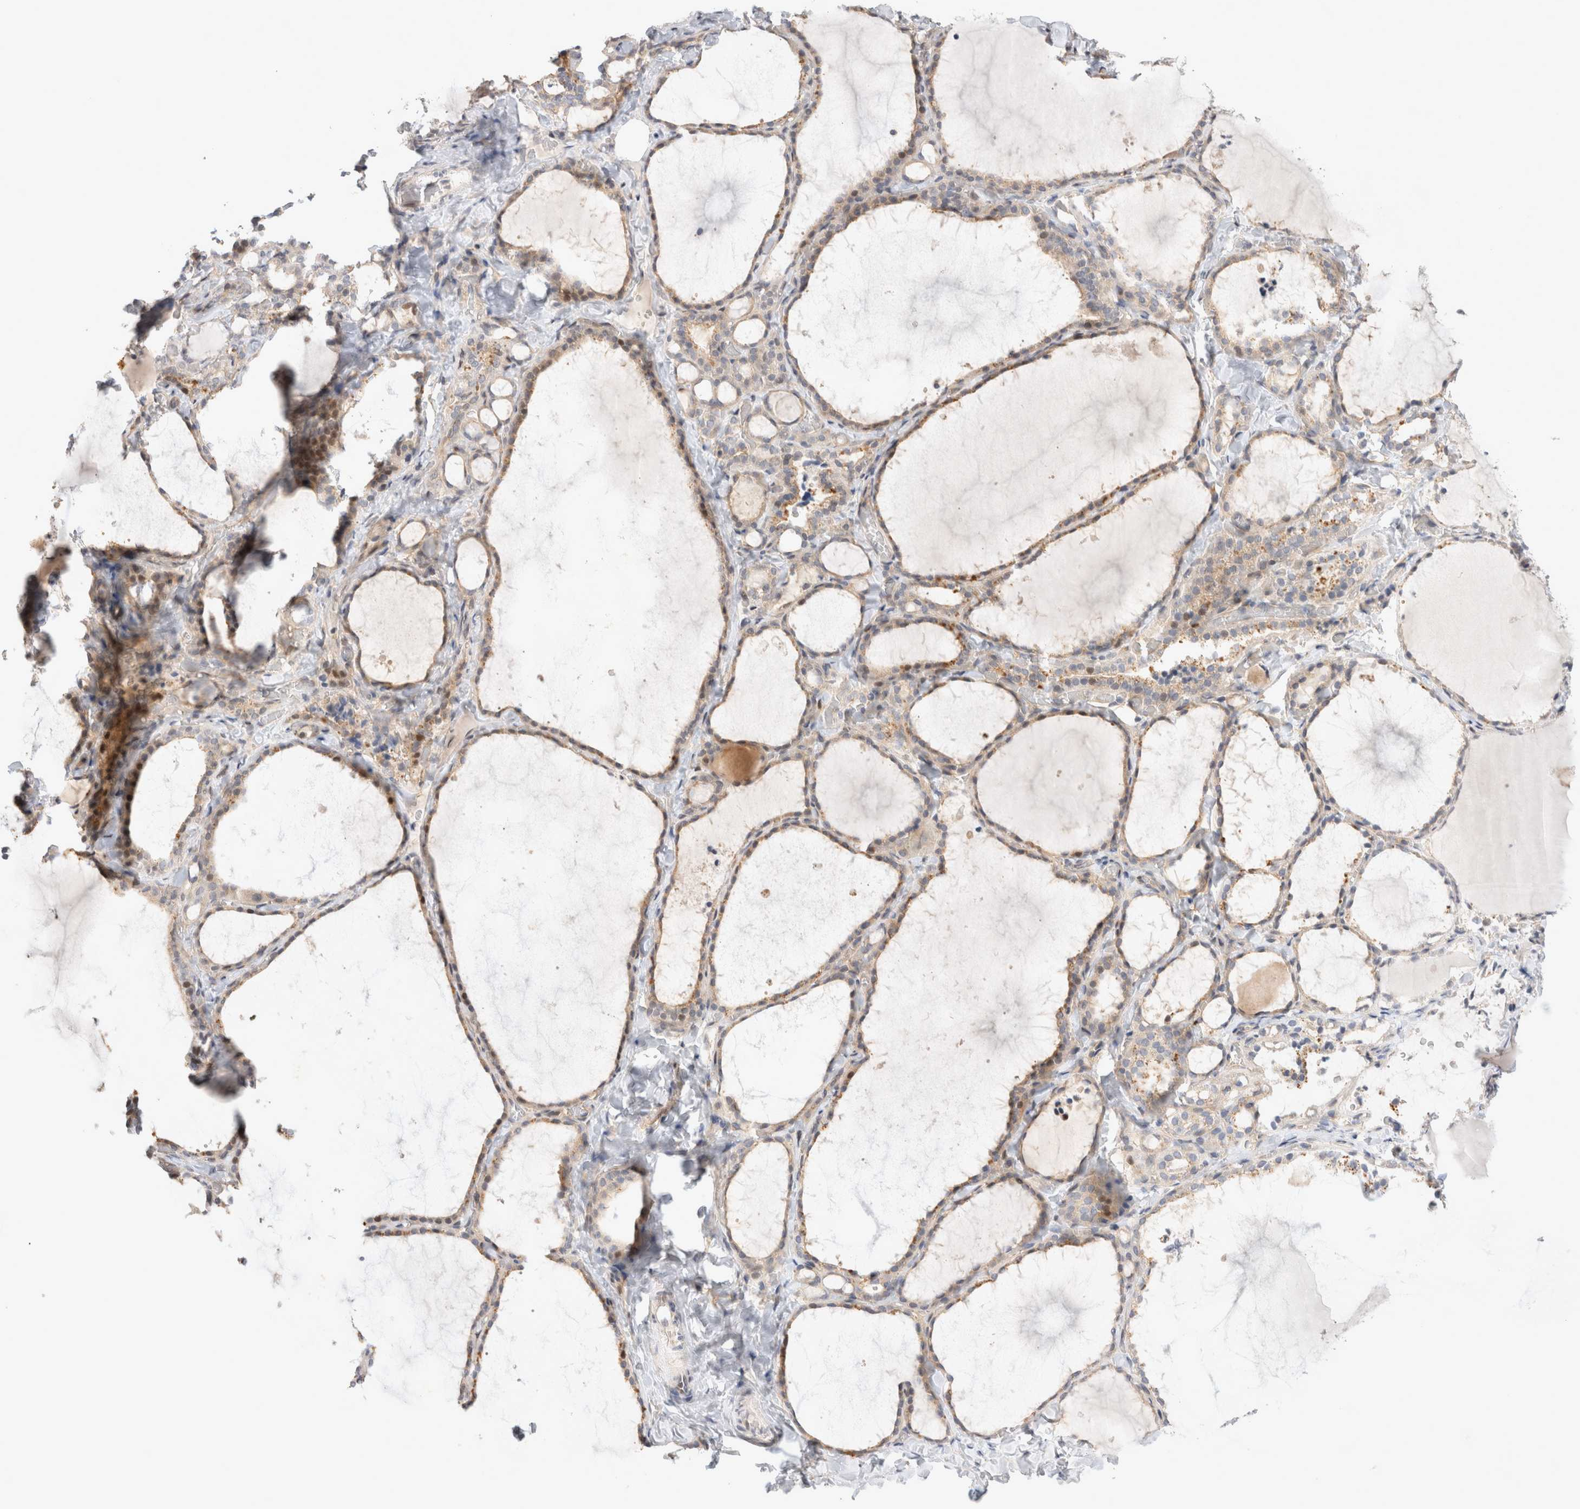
{"staining": {"intensity": "strong", "quantity": "25%-75%", "location": "cytoplasmic/membranous,nuclear"}, "tissue": "thyroid gland", "cell_type": "Glandular cells", "image_type": "normal", "snomed": [{"axis": "morphology", "description": "Normal tissue, NOS"}, {"axis": "topography", "description": "Thyroid gland"}], "caption": "A brown stain shows strong cytoplasmic/membranous,nuclear staining of a protein in glandular cells of benign thyroid gland. Nuclei are stained in blue.", "gene": "TCF4", "patient": {"sex": "female", "age": 22}}